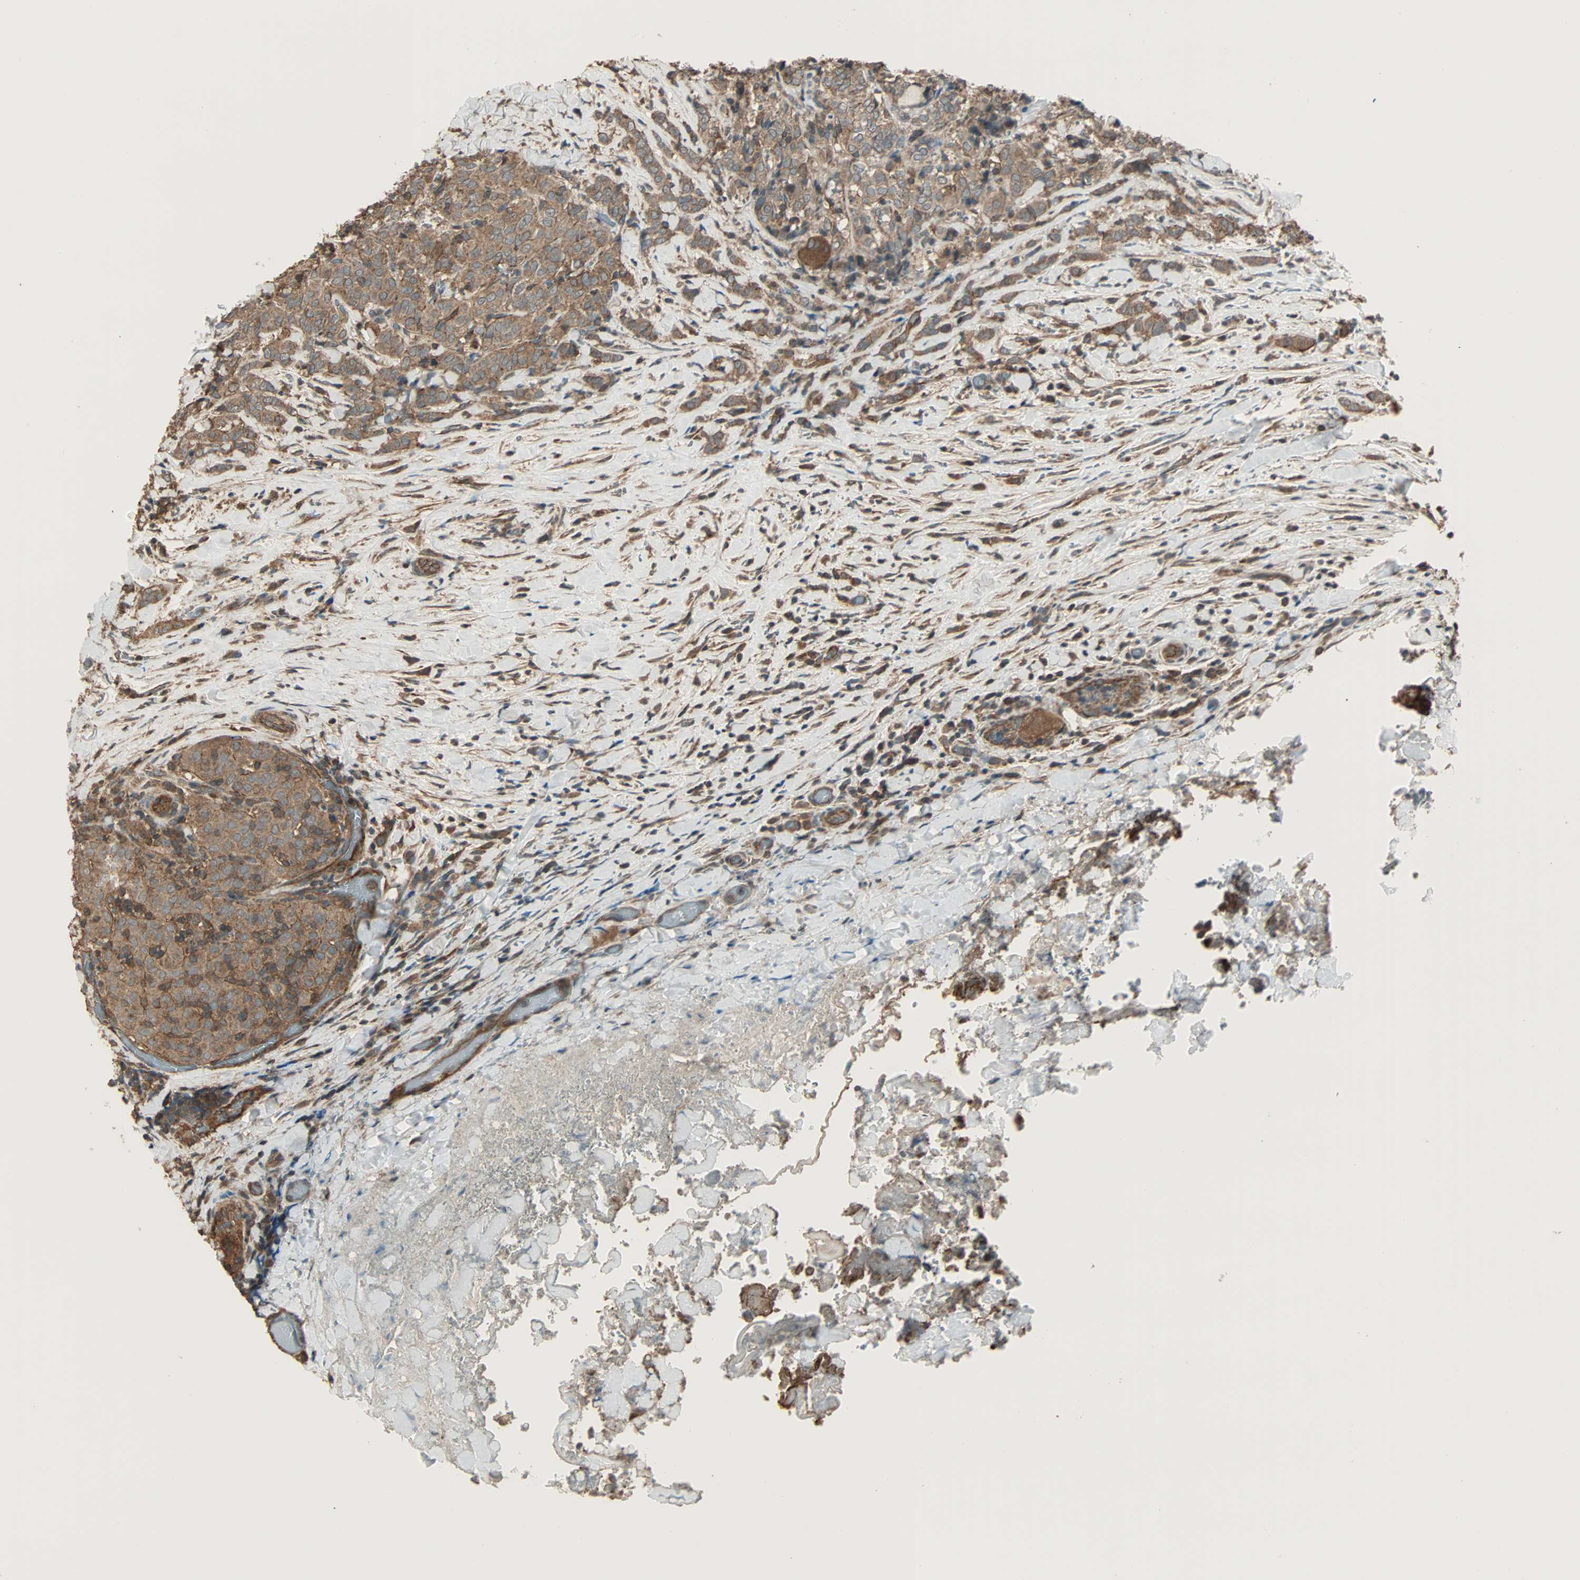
{"staining": {"intensity": "moderate", "quantity": ">75%", "location": "cytoplasmic/membranous"}, "tissue": "thyroid cancer", "cell_type": "Tumor cells", "image_type": "cancer", "snomed": [{"axis": "morphology", "description": "Normal tissue, NOS"}, {"axis": "morphology", "description": "Papillary adenocarcinoma, NOS"}, {"axis": "topography", "description": "Thyroid gland"}], "caption": "Human thyroid cancer (papillary adenocarcinoma) stained for a protein (brown) displays moderate cytoplasmic/membranous positive expression in about >75% of tumor cells.", "gene": "MAP3K21", "patient": {"sex": "female", "age": 30}}